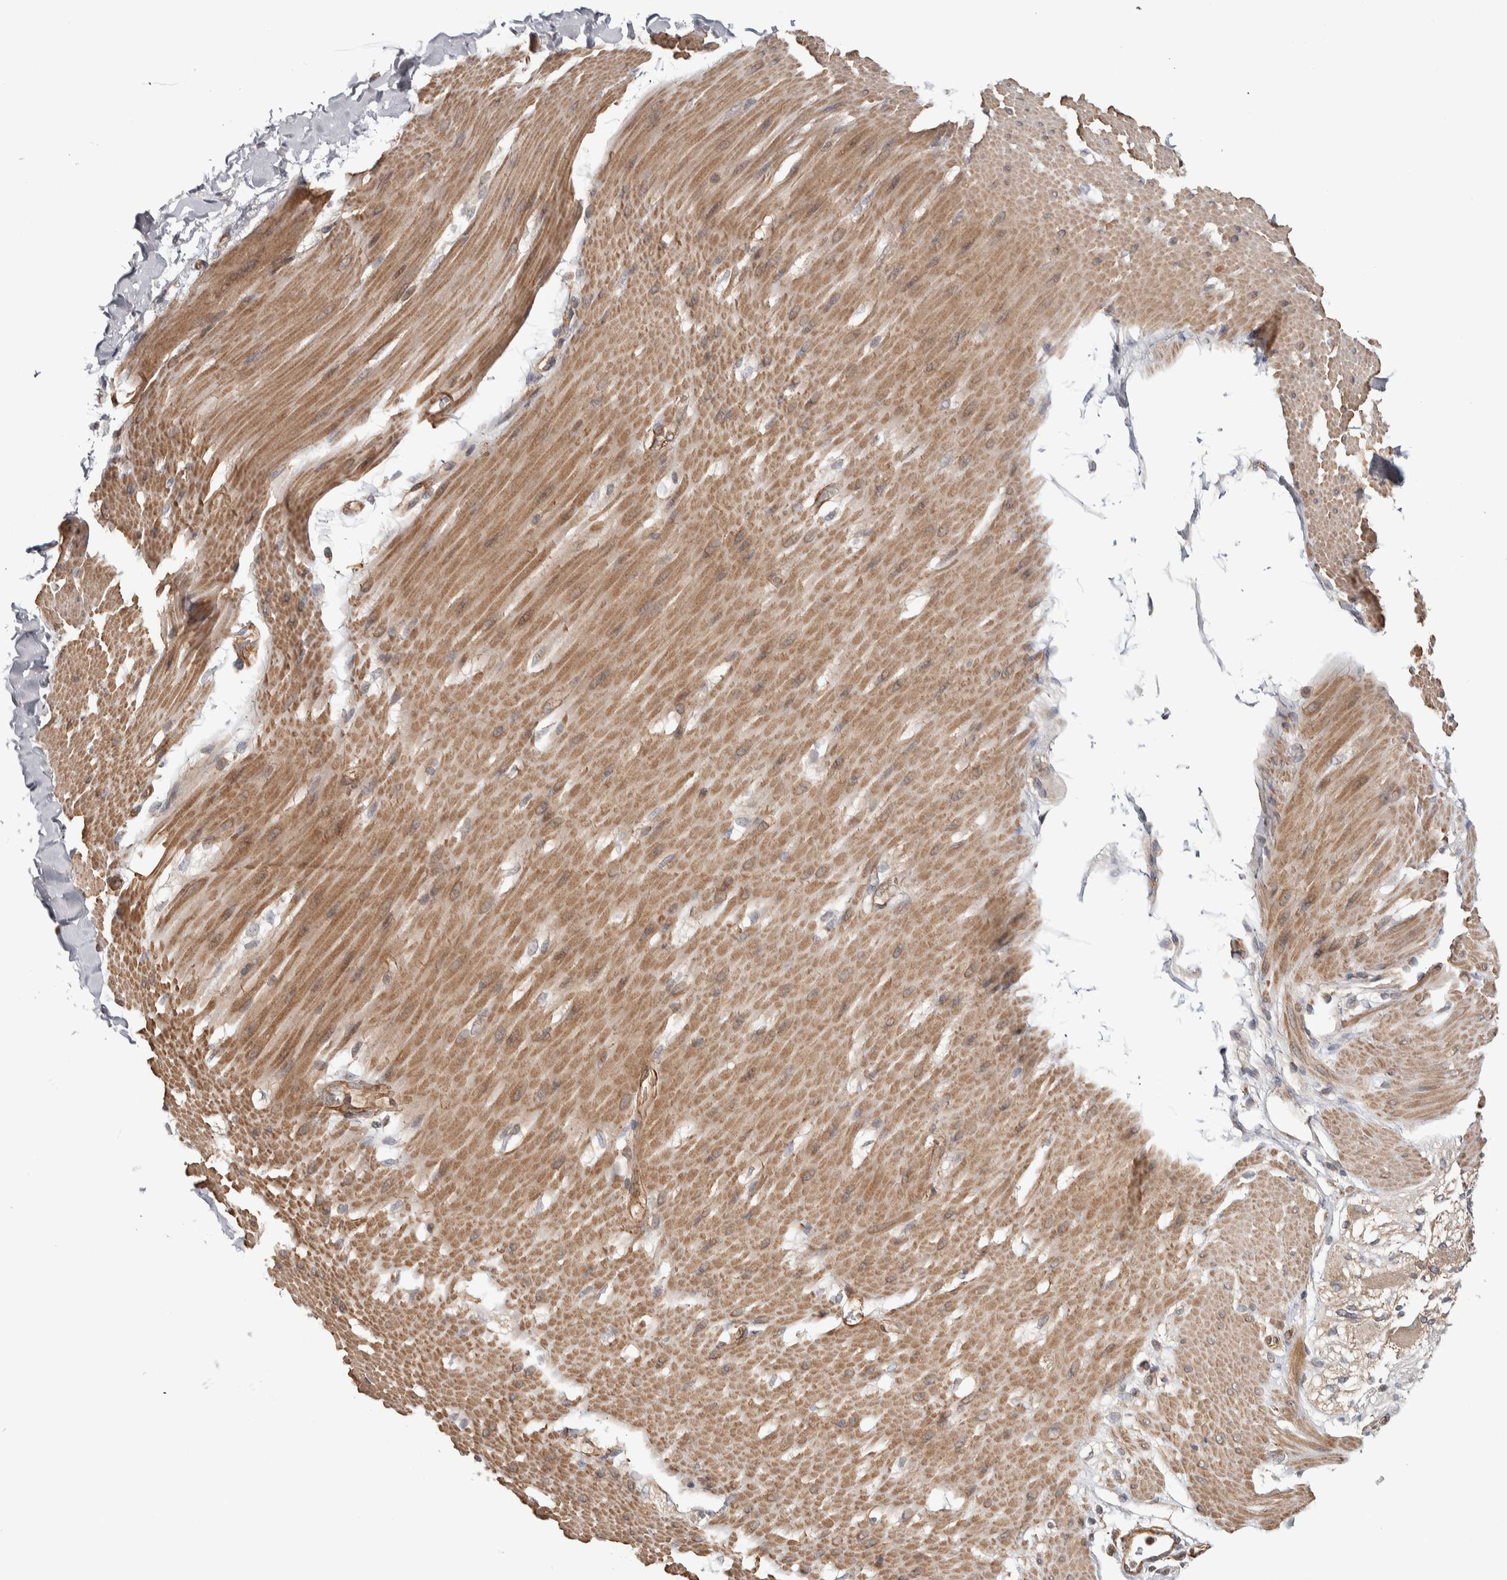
{"staining": {"intensity": "moderate", "quantity": "<25%", "location": "cytoplasmic/membranous"}, "tissue": "adipose tissue", "cell_type": "Adipocytes", "image_type": "normal", "snomed": [{"axis": "morphology", "description": "Normal tissue, NOS"}, {"axis": "morphology", "description": "Adenocarcinoma, NOS"}, {"axis": "topography", "description": "Duodenum"}, {"axis": "topography", "description": "Peripheral nerve tissue"}], "caption": "Immunohistochemistry staining of unremarkable adipose tissue, which reveals low levels of moderate cytoplasmic/membranous expression in approximately <25% of adipocytes indicating moderate cytoplasmic/membranous protein positivity. The staining was performed using DAB (3,3'-diaminobenzidine) (brown) for protein detection and nuclei were counterstained in hematoxylin (blue).", "gene": "CHMP4C", "patient": {"sex": "female", "age": 60}}